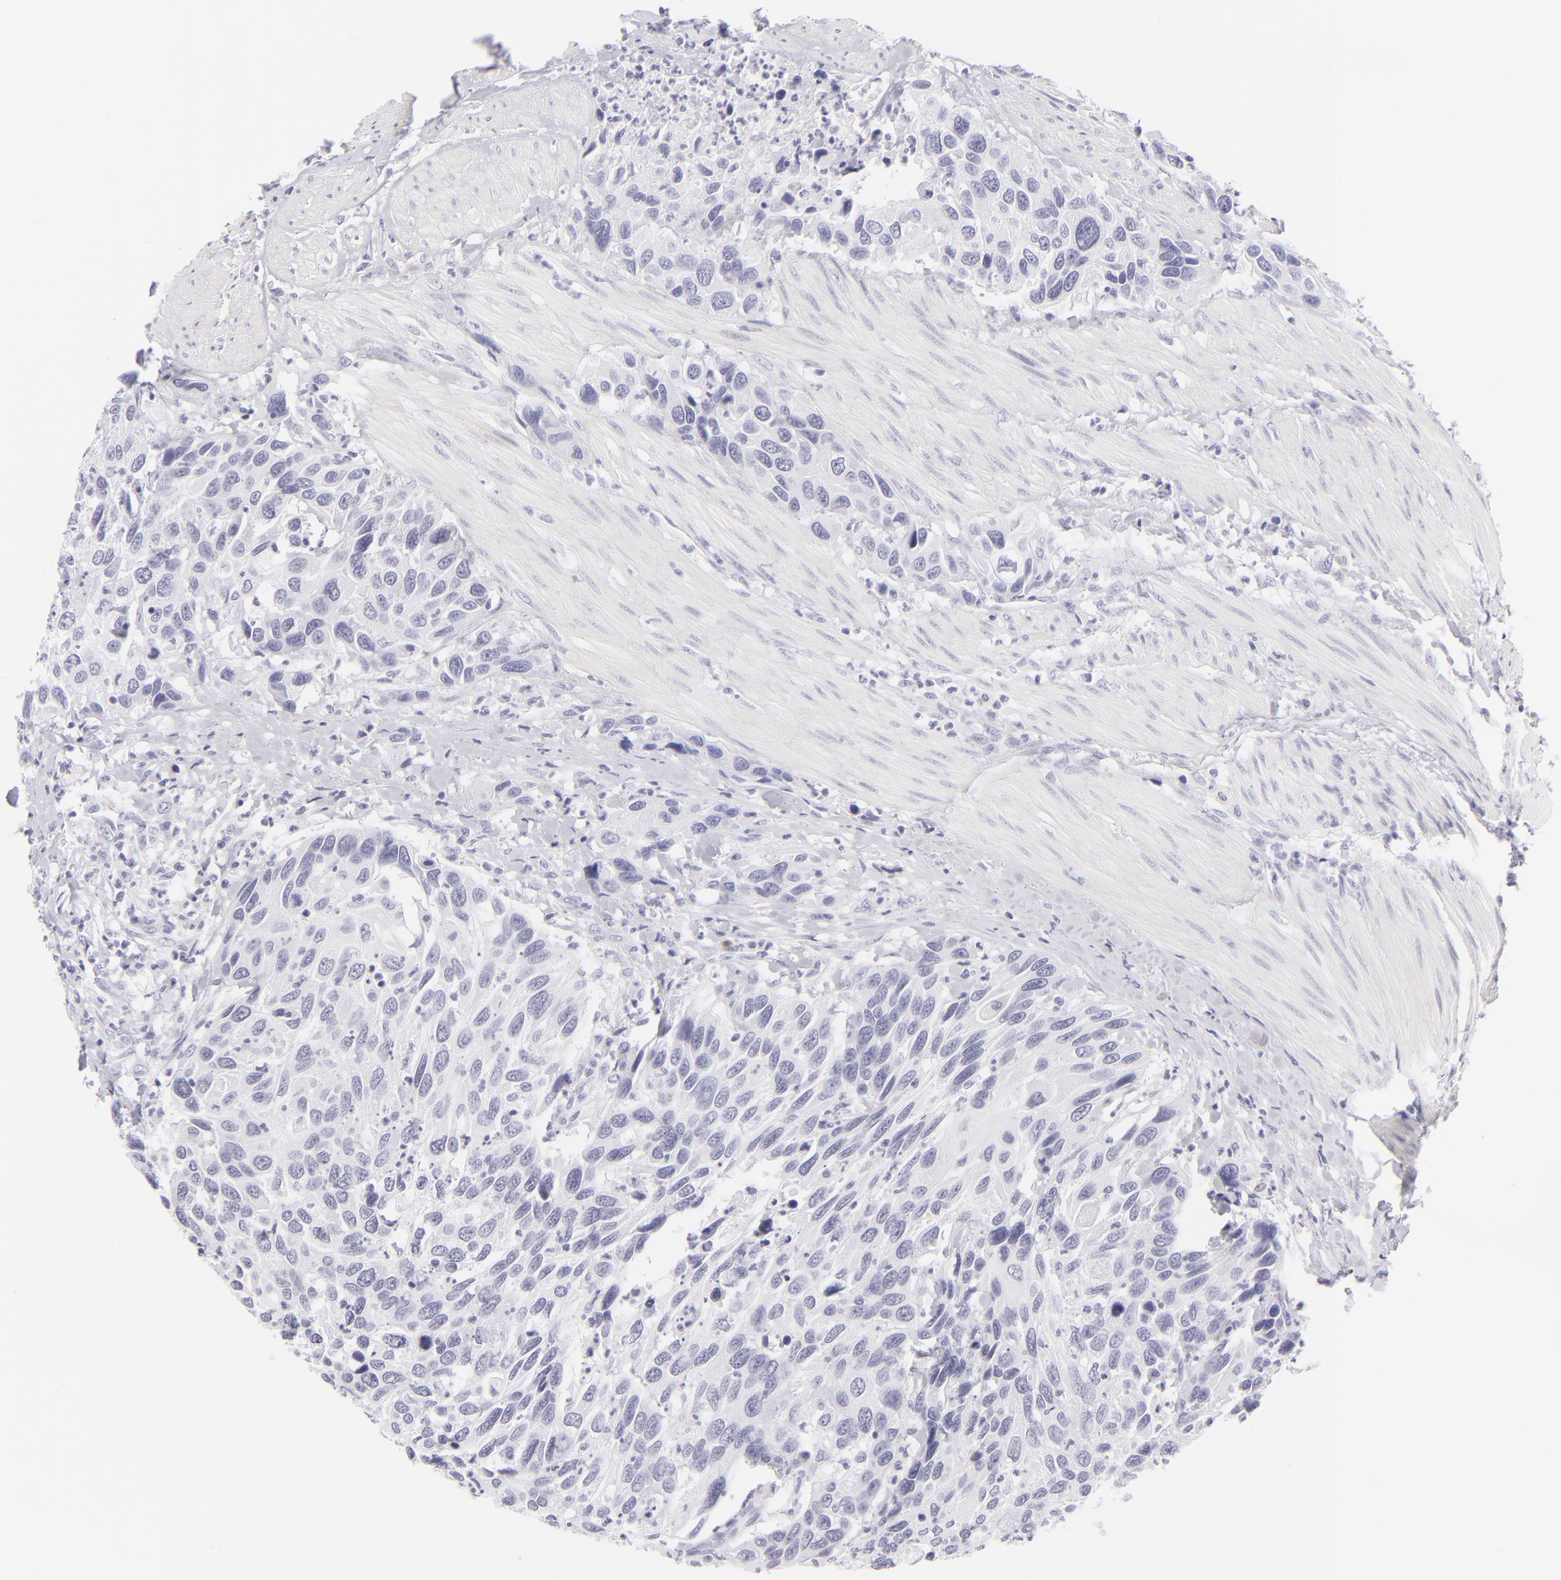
{"staining": {"intensity": "negative", "quantity": "none", "location": "none"}, "tissue": "urothelial cancer", "cell_type": "Tumor cells", "image_type": "cancer", "snomed": [{"axis": "morphology", "description": "Urothelial carcinoma, High grade"}, {"axis": "topography", "description": "Urinary bladder"}], "caption": "Urothelial cancer stained for a protein using IHC shows no expression tumor cells.", "gene": "FCER2", "patient": {"sex": "male", "age": 66}}